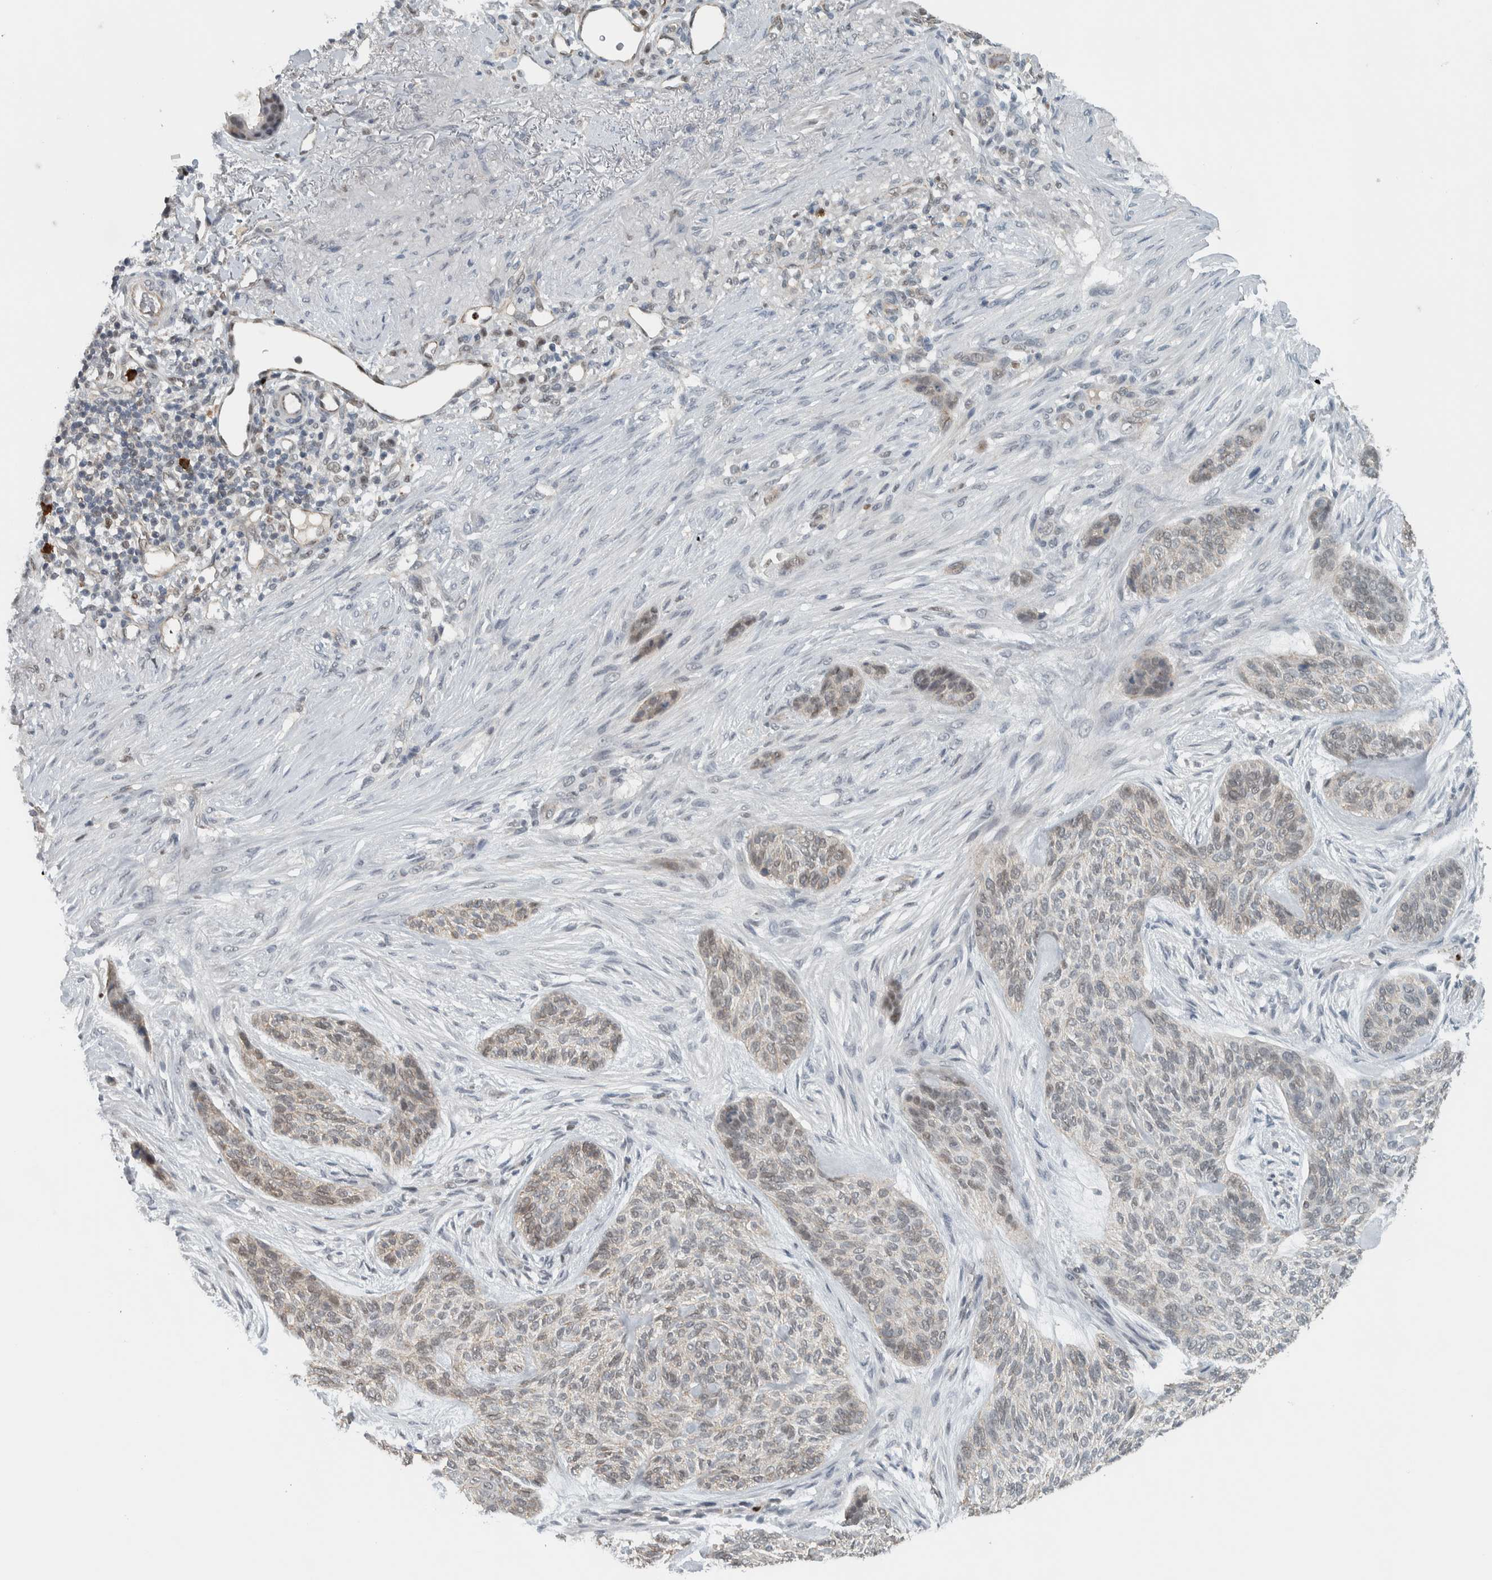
{"staining": {"intensity": "negative", "quantity": "none", "location": "none"}, "tissue": "skin cancer", "cell_type": "Tumor cells", "image_type": "cancer", "snomed": [{"axis": "morphology", "description": "Basal cell carcinoma"}, {"axis": "topography", "description": "Skin"}], "caption": "The photomicrograph displays no significant expression in tumor cells of skin basal cell carcinoma. Brightfield microscopy of immunohistochemistry (IHC) stained with DAB (3,3'-diaminobenzidine) (brown) and hematoxylin (blue), captured at high magnification.", "gene": "ADPRM", "patient": {"sex": "male", "age": 55}}